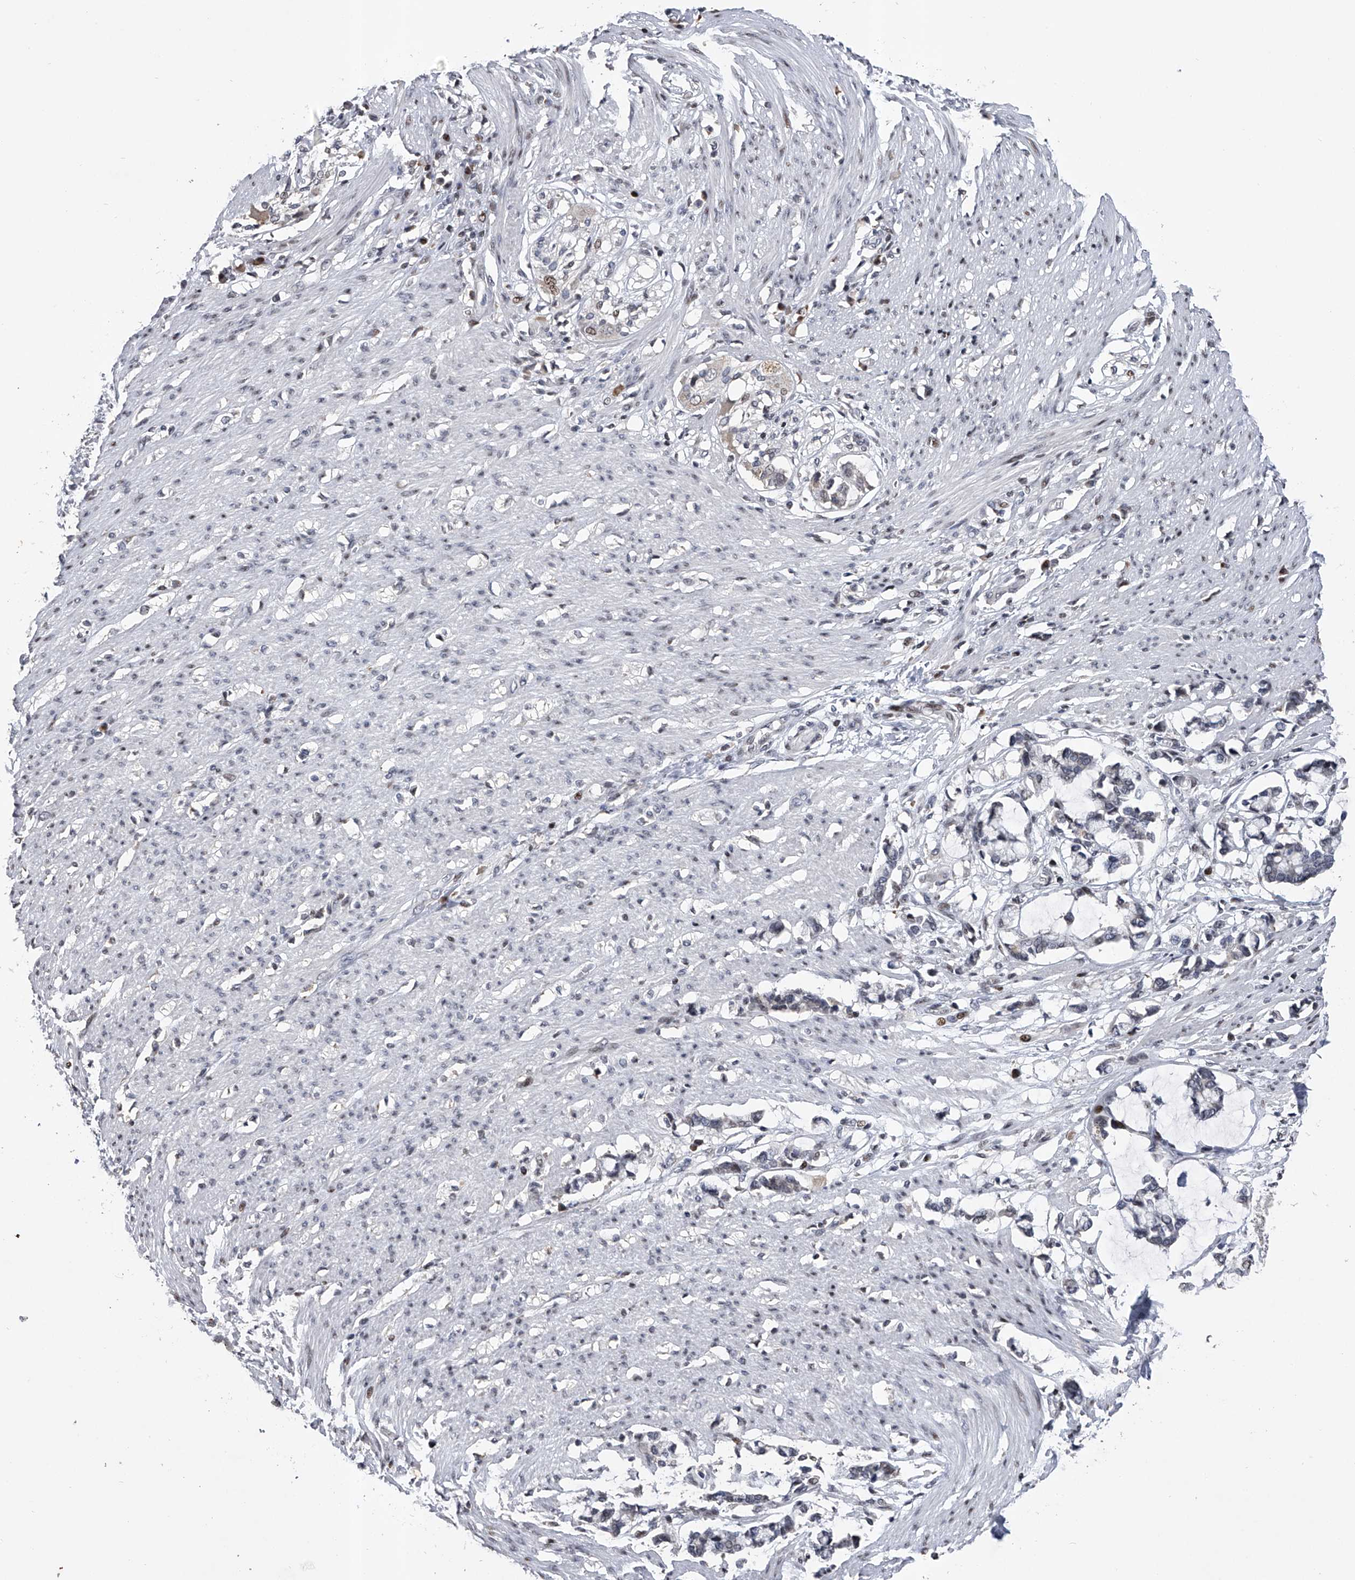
{"staining": {"intensity": "negative", "quantity": "none", "location": "none"}, "tissue": "smooth muscle", "cell_type": "Smooth muscle cells", "image_type": "normal", "snomed": [{"axis": "morphology", "description": "Normal tissue, NOS"}, {"axis": "morphology", "description": "Adenocarcinoma, NOS"}, {"axis": "topography", "description": "Colon"}, {"axis": "topography", "description": "Peripheral nerve tissue"}], "caption": "Human smooth muscle stained for a protein using immunohistochemistry (IHC) displays no expression in smooth muscle cells.", "gene": "RWDD2A", "patient": {"sex": "male", "age": 14}}